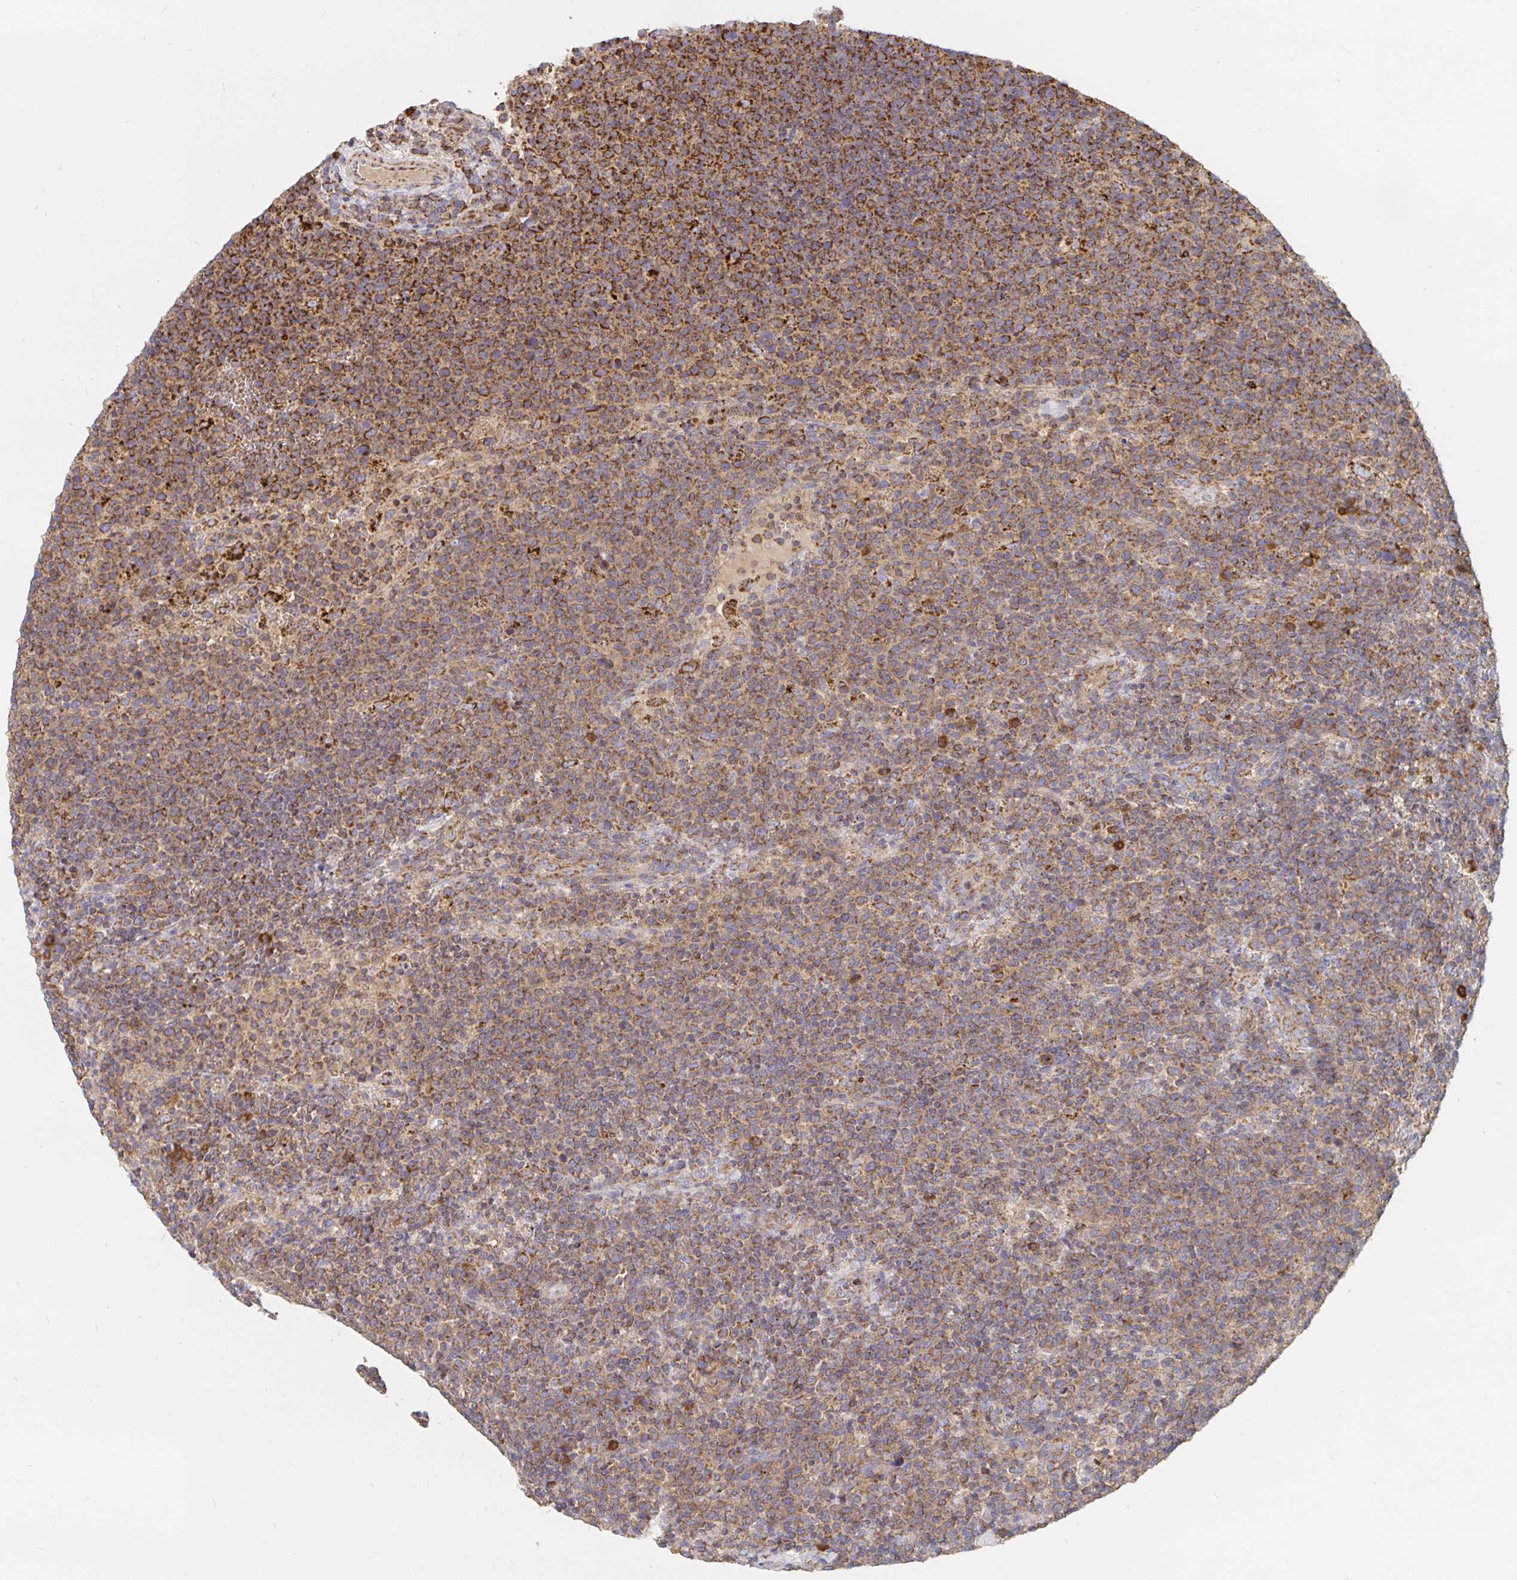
{"staining": {"intensity": "moderate", "quantity": ">75%", "location": "cytoplasmic/membranous"}, "tissue": "lymphoma", "cell_type": "Tumor cells", "image_type": "cancer", "snomed": [{"axis": "morphology", "description": "Malignant lymphoma, non-Hodgkin's type, High grade"}, {"axis": "topography", "description": "Lymph node"}], "caption": "High-grade malignant lymphoma, non-Hodgkin's type was stained to show a protein in brown. There is medium levels of moderate cytoplasmic/membranous staining in approximately >75% of tumor cells. The staining is performed using DAB (3,3'-diaminobenzidine) brown chromogen to label protein expression. The nuclei are counter-stained blue using hematoxylin.", "gene": "PRDX3", "patient": {"sex": "male", "age": 61}}